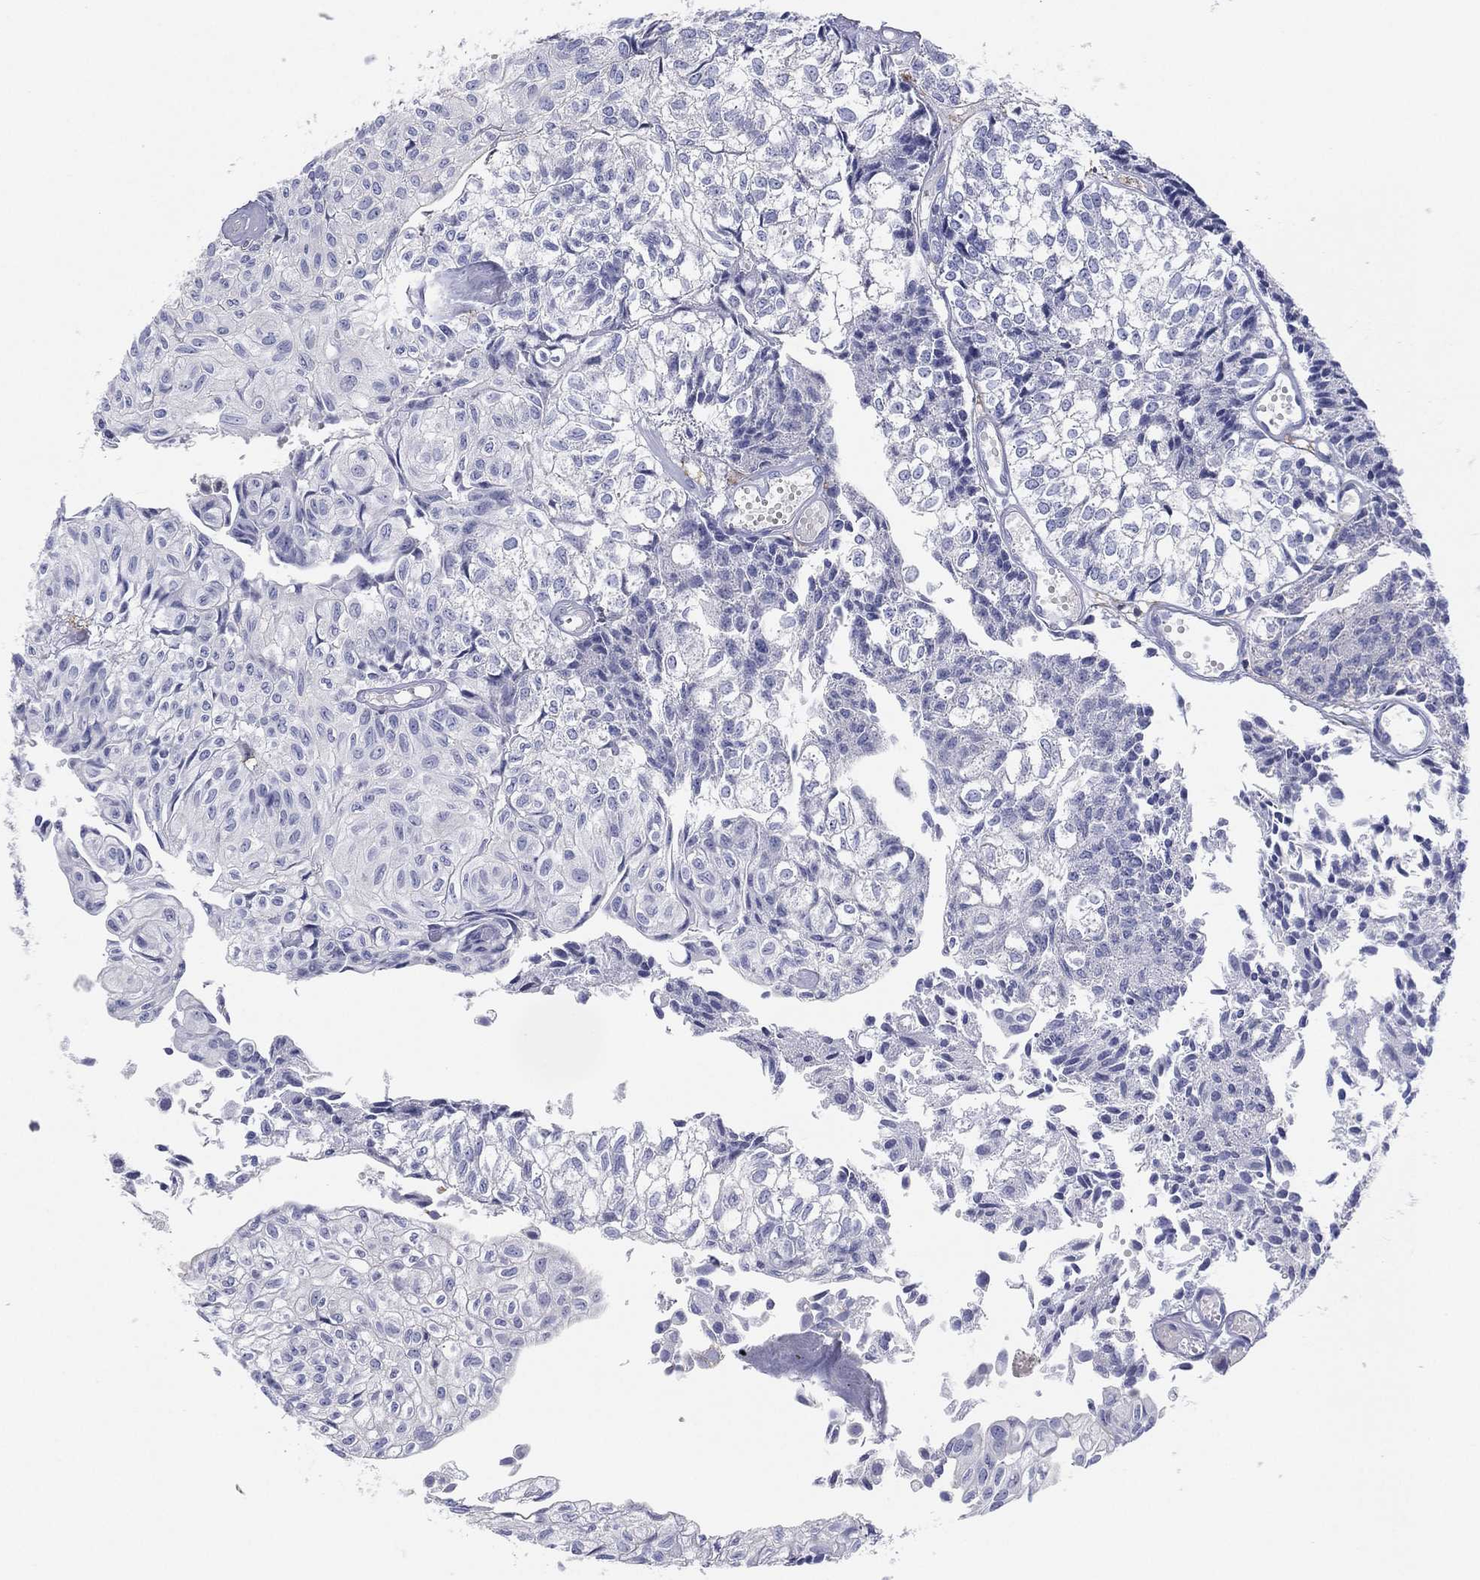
{"staining": {"intensity": "negative", "quantity": "none", "location": "none"}, "tissue": "urothelial cancer", "cell_type": "Tumor cells", "image_type": "cancer", "snomed": [{"axis": "morphology", "description": "Urothelial carcinoma, Low grade"}, {"axis": "topography", "description": "Urinary bladder"}], "caption": "Immunohistochemistry (IHC) micrograph of neoplastic tissue: urothelial carcinoma (low-grade) stained with DAB (3,3'-diaminobenzidine) displays no significant protein expression in tumor cells.", "gene": "SELPLG", "patient": {"sex": "male", "age": 89}}